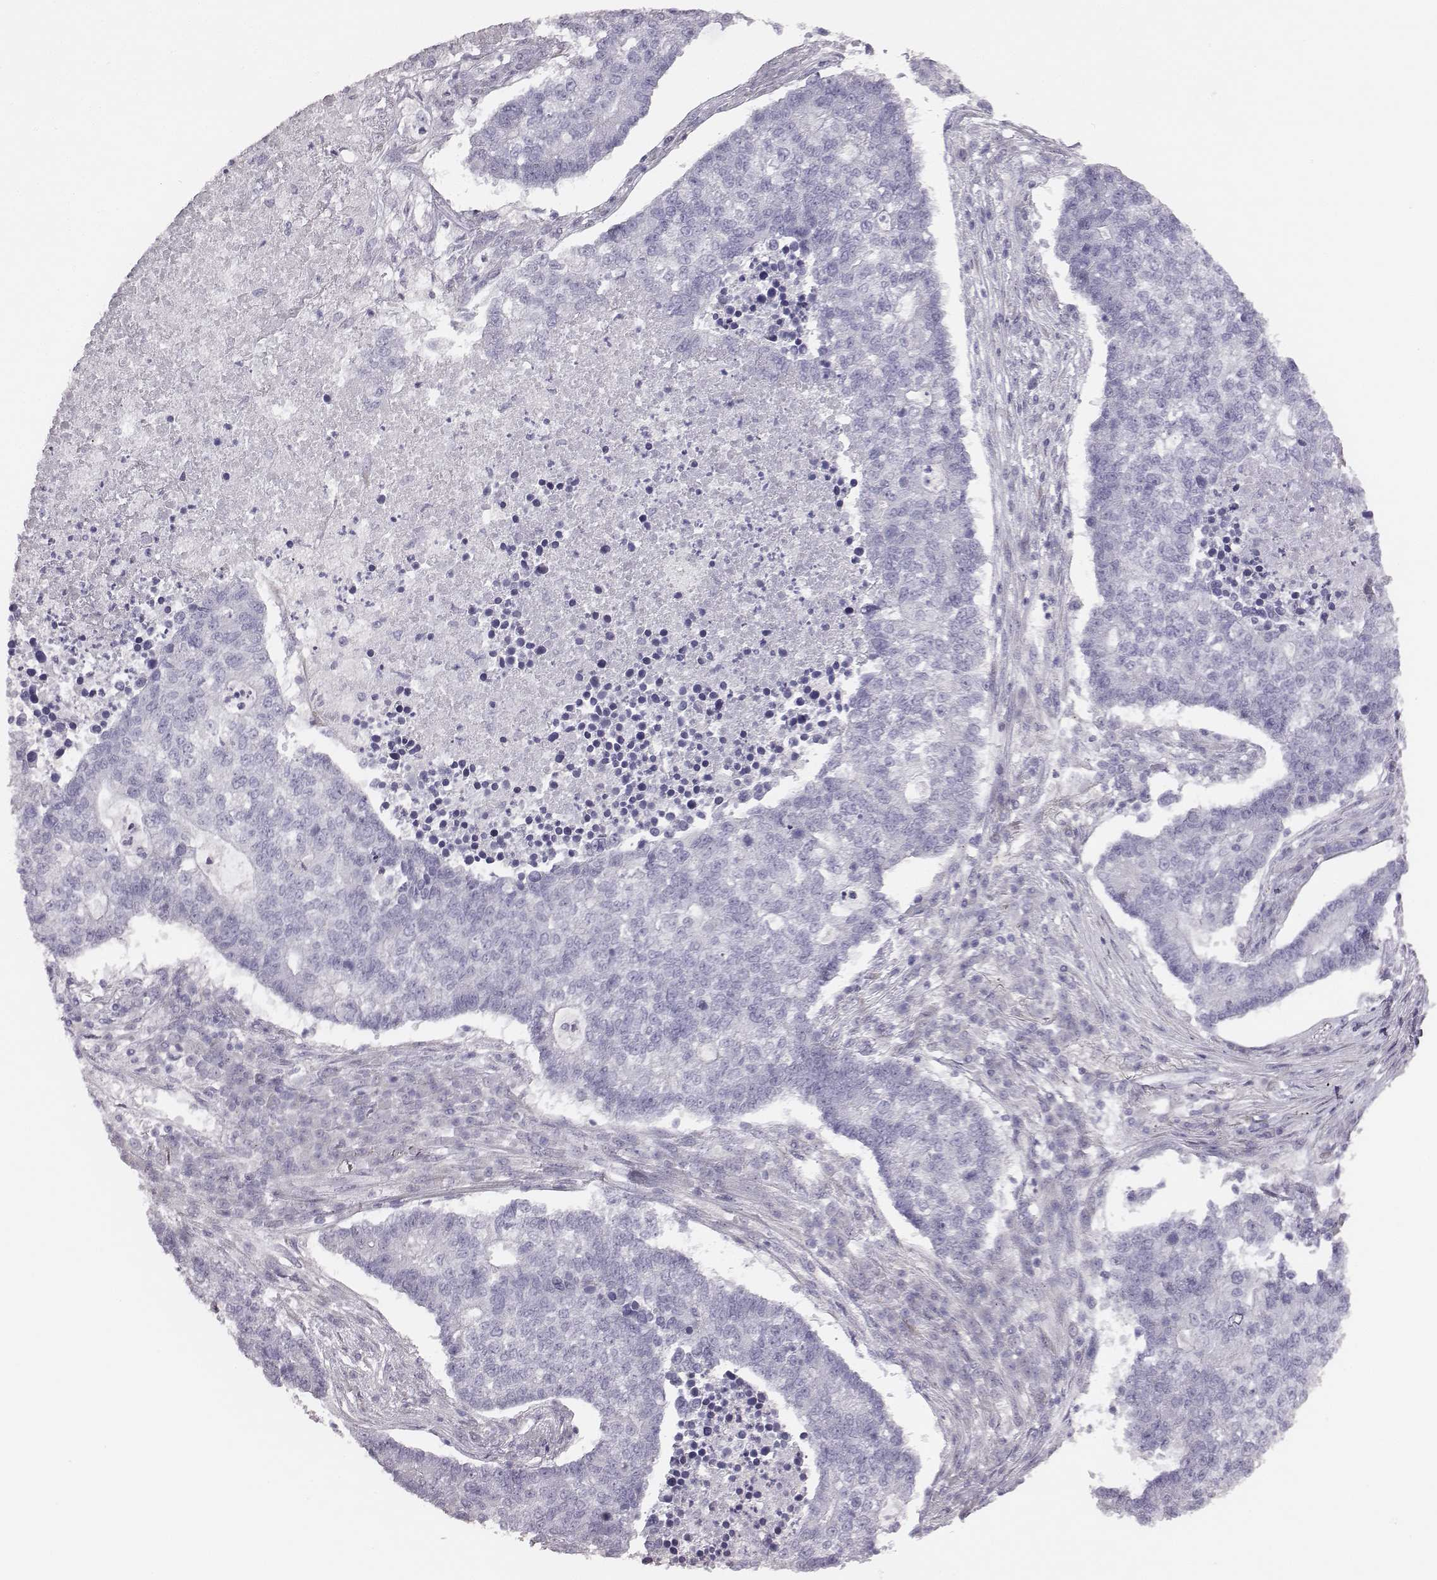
{"staining": {"intensity": "negative", "quantity": "none", "location": "none"}, "tissue": "lung cancer", "cell_type": "Tumor cells", "image_type": "cancer", "snomed": [{"axis": "morphology", "description": "Adenocarcinoma, NOS"}, {"axis": "topography", "description": "Lung"}], "caption": "The histopathology image exhibits no significant expression in tumor cells of lung adenocarcinoma. Nuclei are stained in blue.", "gene": "GUCA1A", "patient": {"sex": "male", "age": 57}}